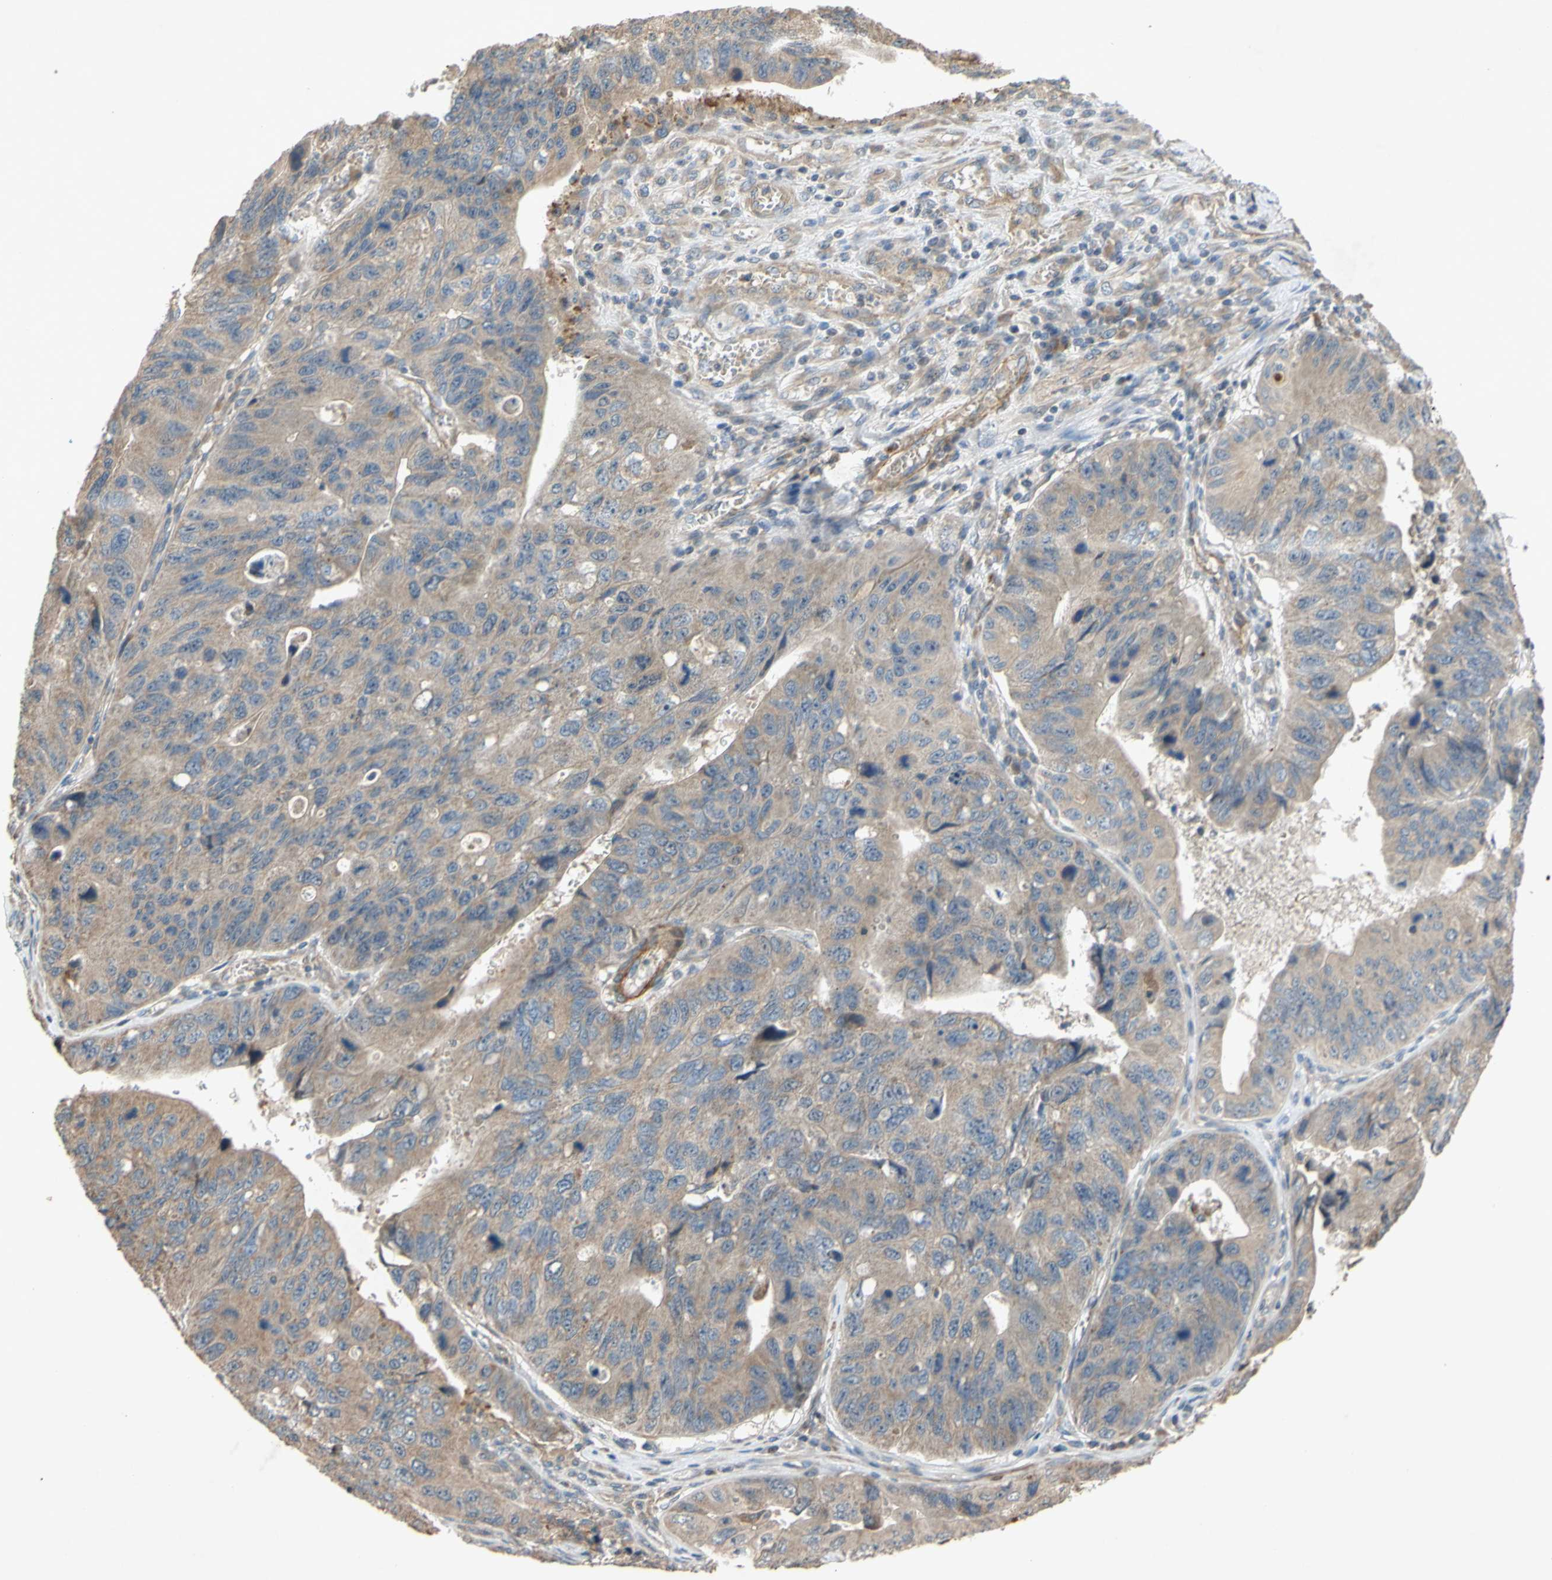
{"staining": {"intensity": "weak", "quantity": ">75%", "location": "cytoplasmic/membranous"}, "tissue": "stomach cancer", "cell_type": "Tumor cells", "image_type": "cancer", "snomed": [{"axis": "morphology", "description": "Adenocarcinoma, NOS"}, {"axis": "topography", "description": "Stomach"}], "caption": "Stomach adenocarcinoma was stained to show a protein in brown. There is low levels of weak cytoplasmic/membranous positivity in about >75% of tumor cells.", "gene": "PARD6A", "patient": {"sex": "male", "age": 59}}